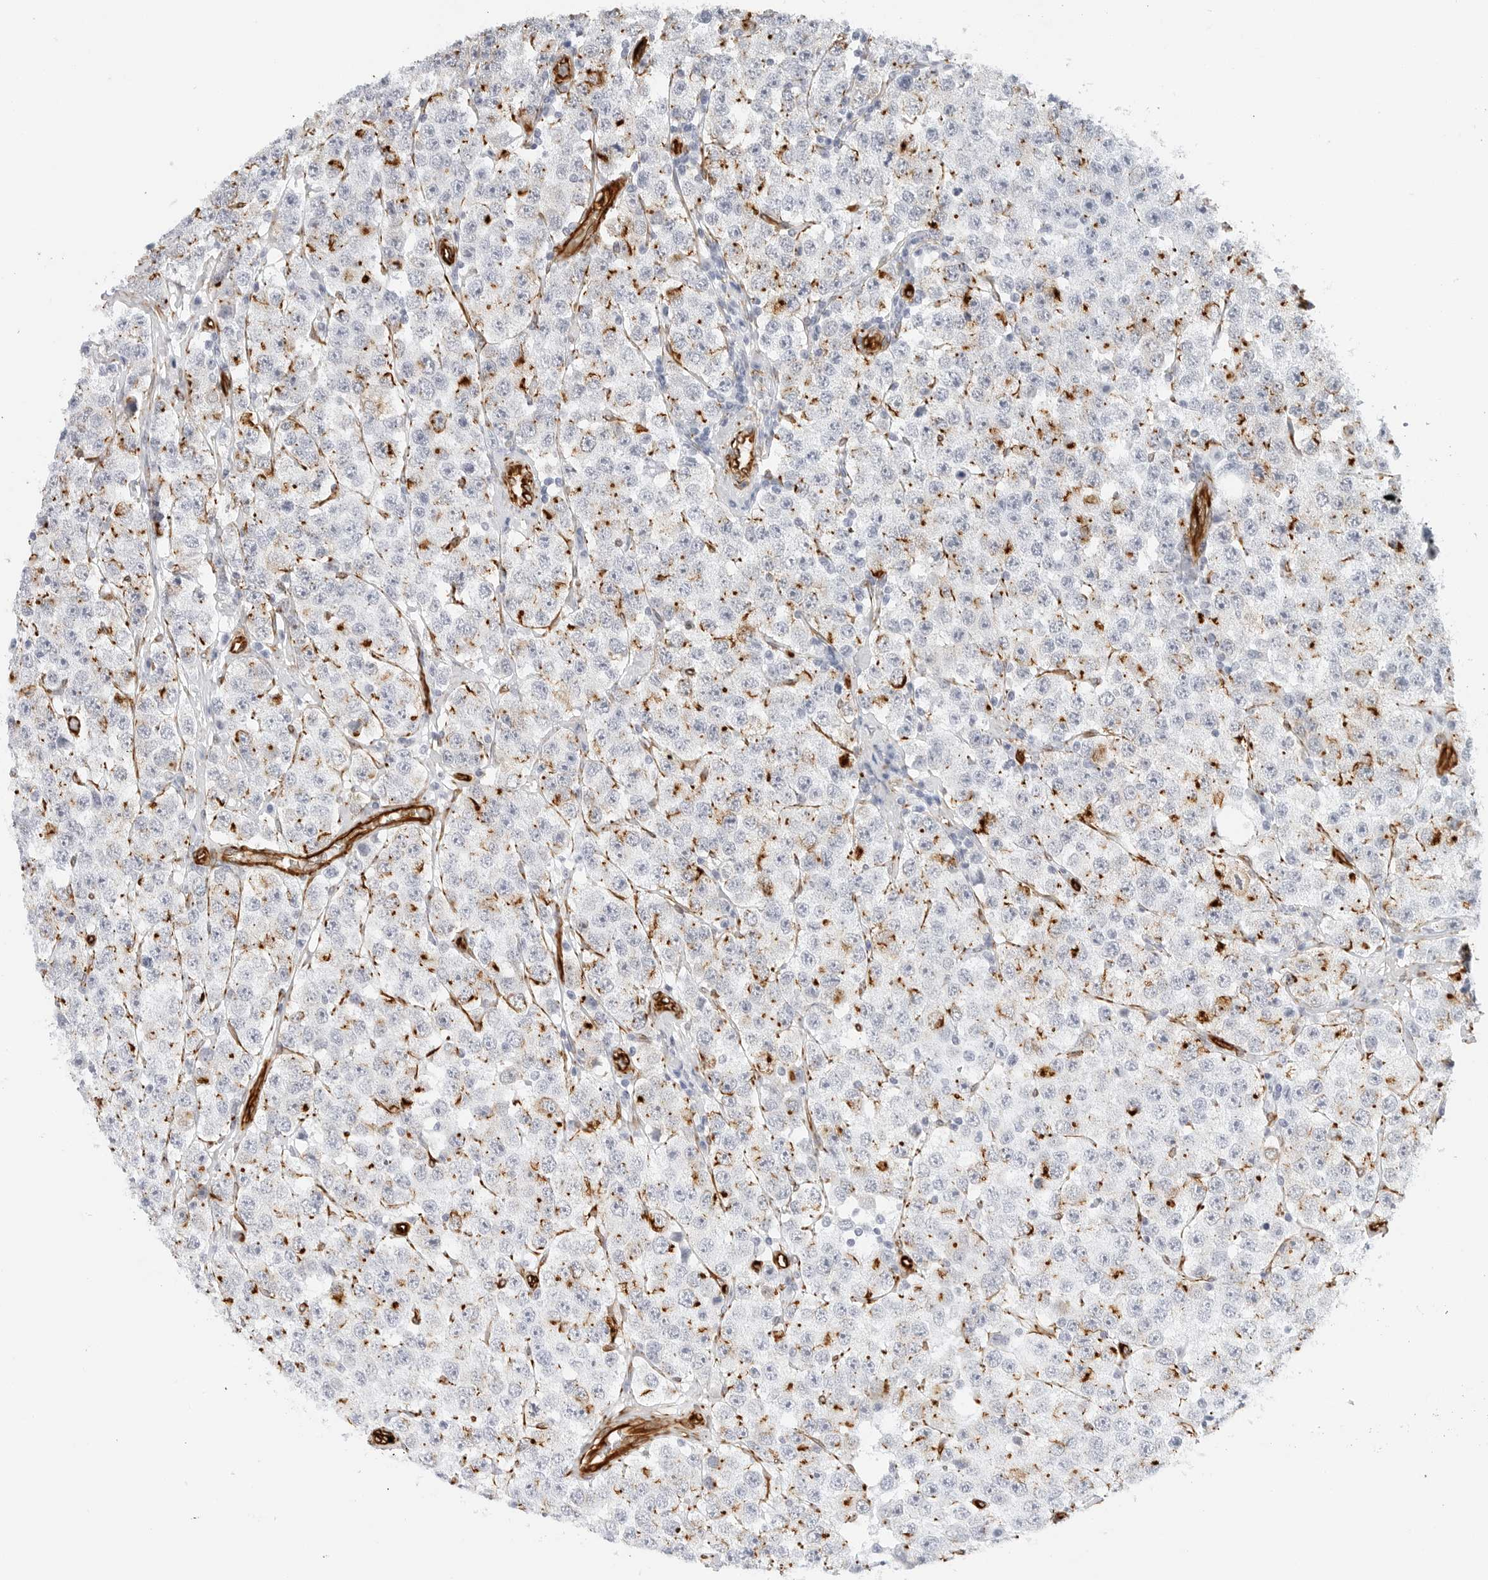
{"staining": {"intensity": "moderate", "quantity": "<25%", "location": "cytoplasmic/membranous"}, "tissue": "testis cancer", "cell_type": "Tumor cells", "image_type": "cancer", "snomed": [{"axis": "morphology", "description": "Seminoma, NOS"}, {"axis": "topography", "description": "Testis"}], "caption": "Protein staining of testis seminoma tissue shows moderate cytoplasmic/membranous staining in about <25% of tumor cells.", "gene": "NES", "patient": {"sex": "male", "age": 28}}